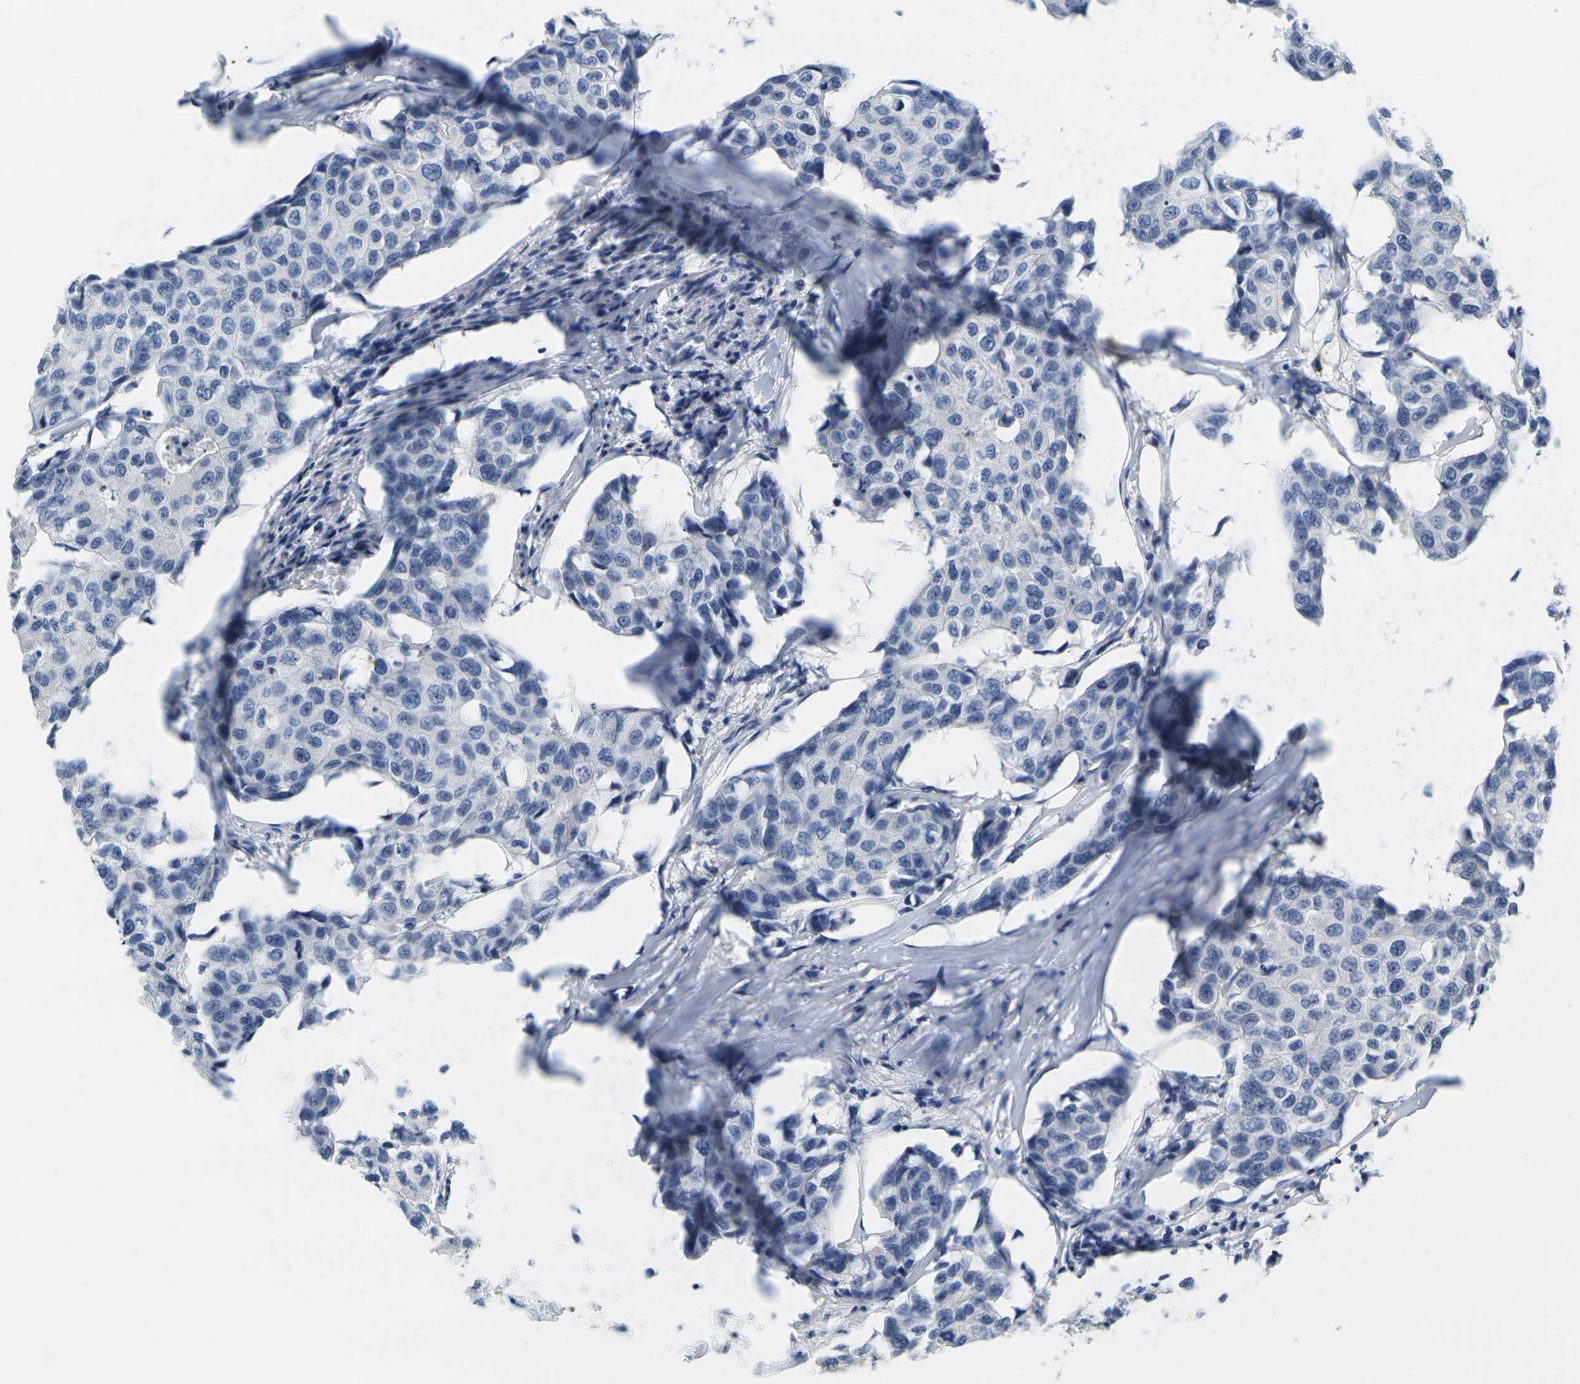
{"staining": {"intensity": "negative", "quantity": "none", "location": "none"}, "tissue": "breast cancer", "cell_type": "Tumor cells", "image_type": "cancer", "snomed": [{"axis": "morphology", "description": "Duct carcinoma"}, {"axis": "topography", "description": "Breast"}], "caption": "High power microscopy photomicrograph of an immunohistochemistry image of breast cancer, revealing no significant positivity in tumor cells.", "gene": "GPR15", "patient": {"sex": "female", "age": 80}}